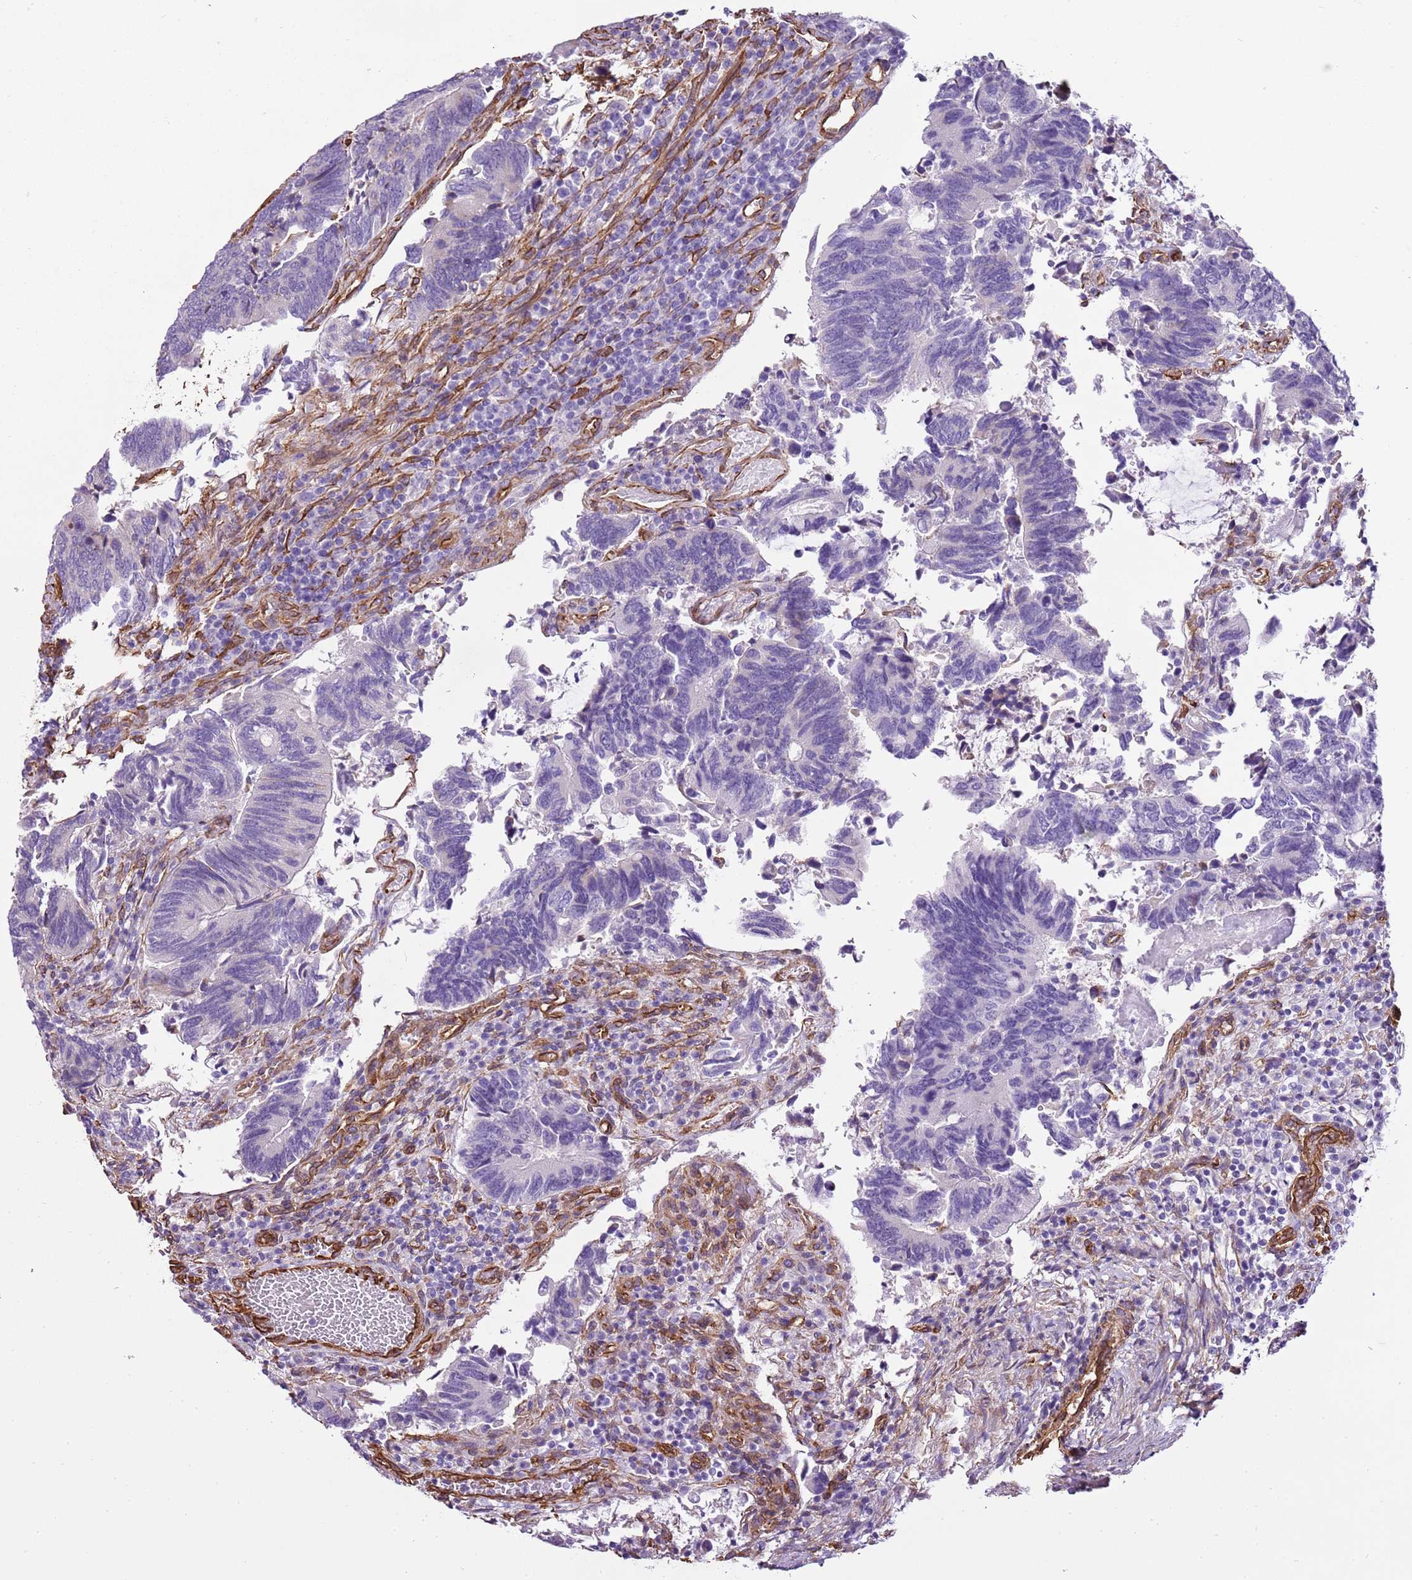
{"staining": {"intensity": "negative", "quantity": "none", "location": "none"}, "tissue": "colorectal cancer", "cell_type": "Tumor cells", "image_type": "cancer", "snomed": [{"axis": "morphology", "description": "Adenocarcinoma, NOS"}, {"axis": "topography", "description": "Colon"}], "caption": "A high-resolution micrograph shows IHC staining of colorectal adenocarcinoma, which displays no significant expression in tumor cells.", "gene": "CTDSPL", "patient": {"sex": "male", "age": 87}}